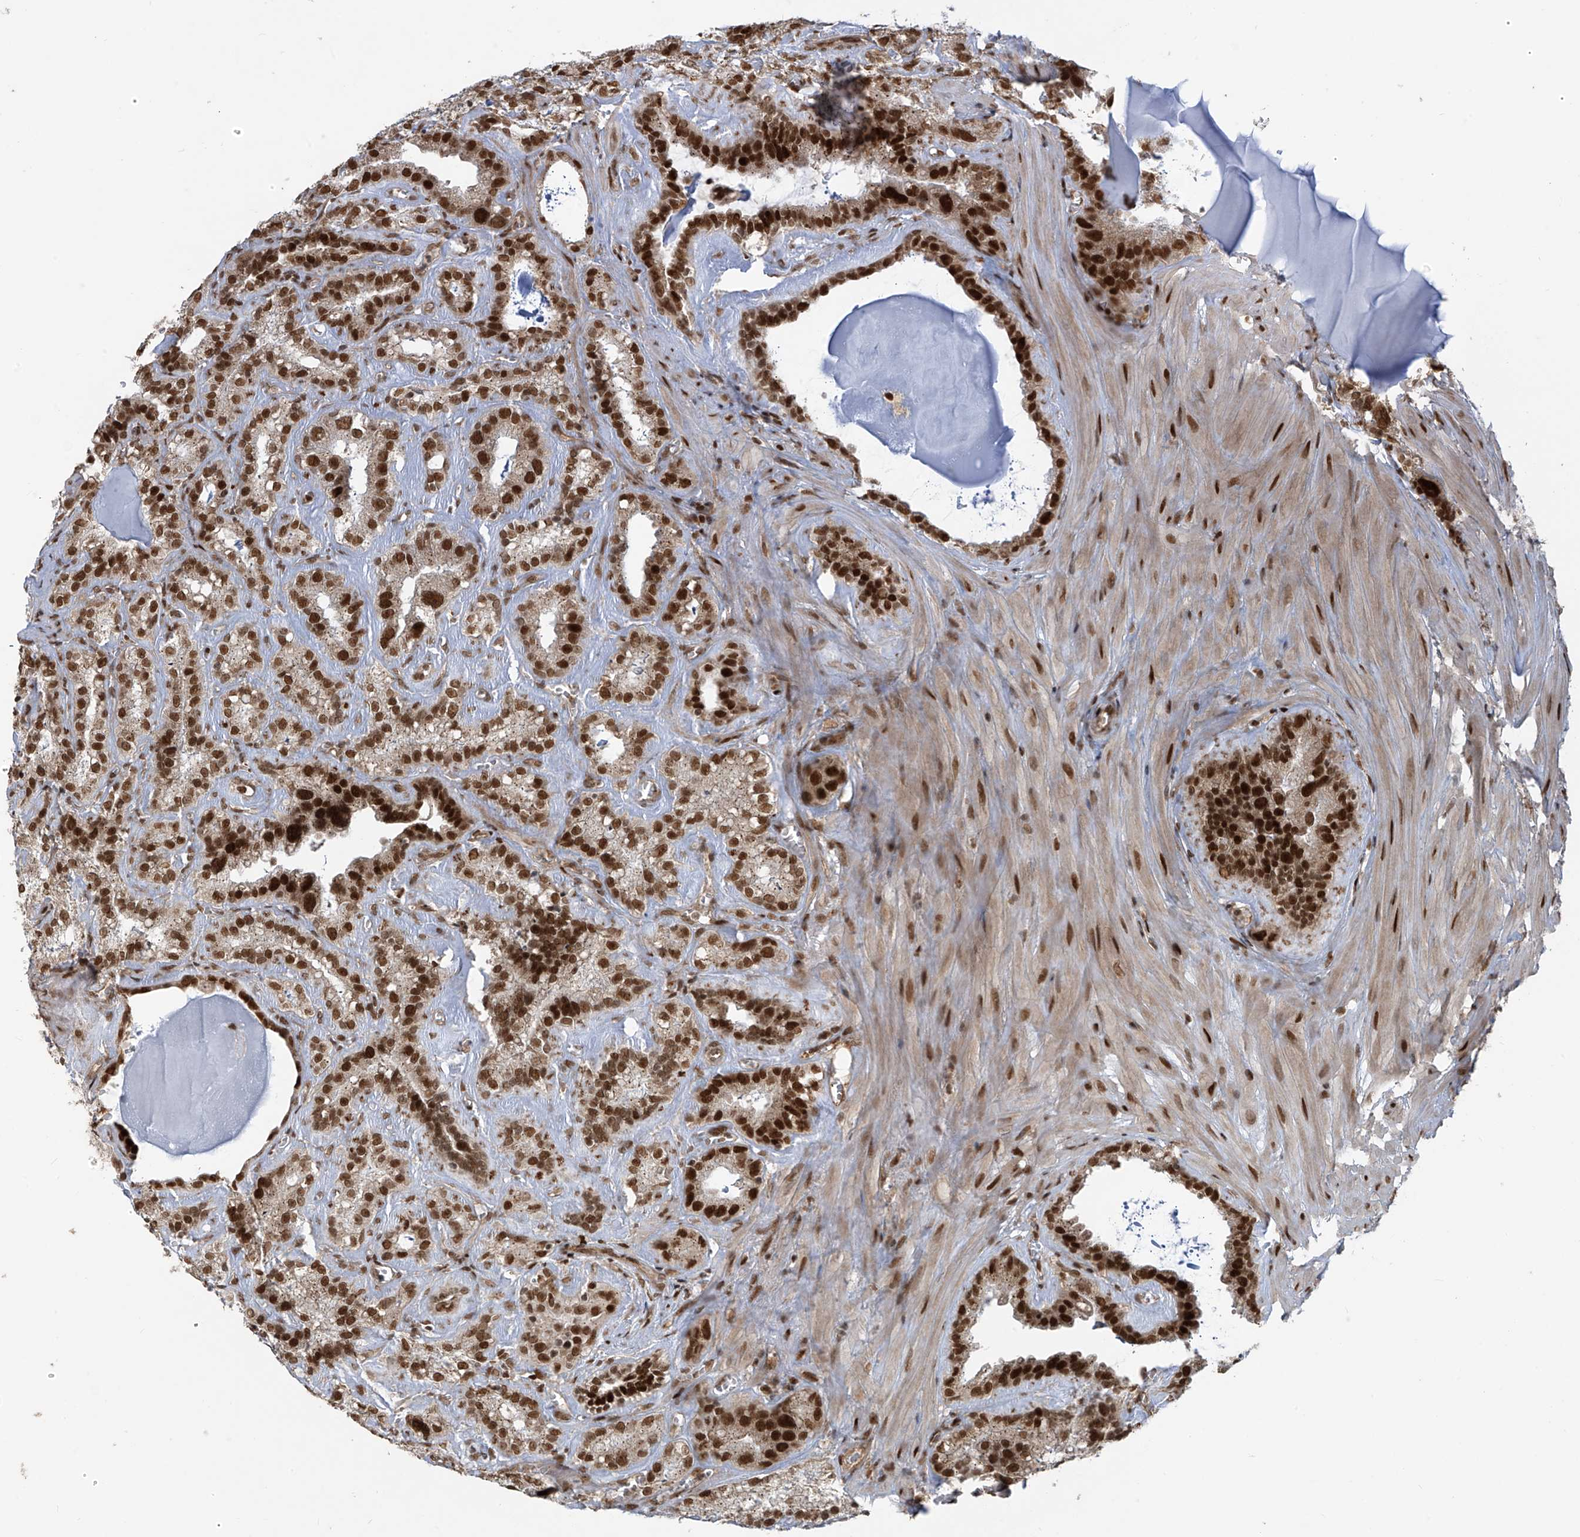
{"staining": {"intensity": "strong", "quantity": ">75%", "location": "nuclear"}, "tissue": "seminal vesicle", "cell_type": "Glandular cells", "image_type": "normal", "snomed": [{"axis": "morphology", "description": "Normal tissue, NOS"}, {"axis": "topography", "description": "Prostate"}, {"axis": "topography", "description": "Seminal veicle"}], "caption": "A brown stain shows strong nuclear positivity of a protein in glandular cells of benign seminal vesicle. The staining is performed using DAB (3,3'-diaminobenzidine) brown chromogen to label protein expression. The nuclei are counter-stained blue using hematoxylin.", "gene": "ARHGEF3", "patient": {"sex": "male", "age": 59}}